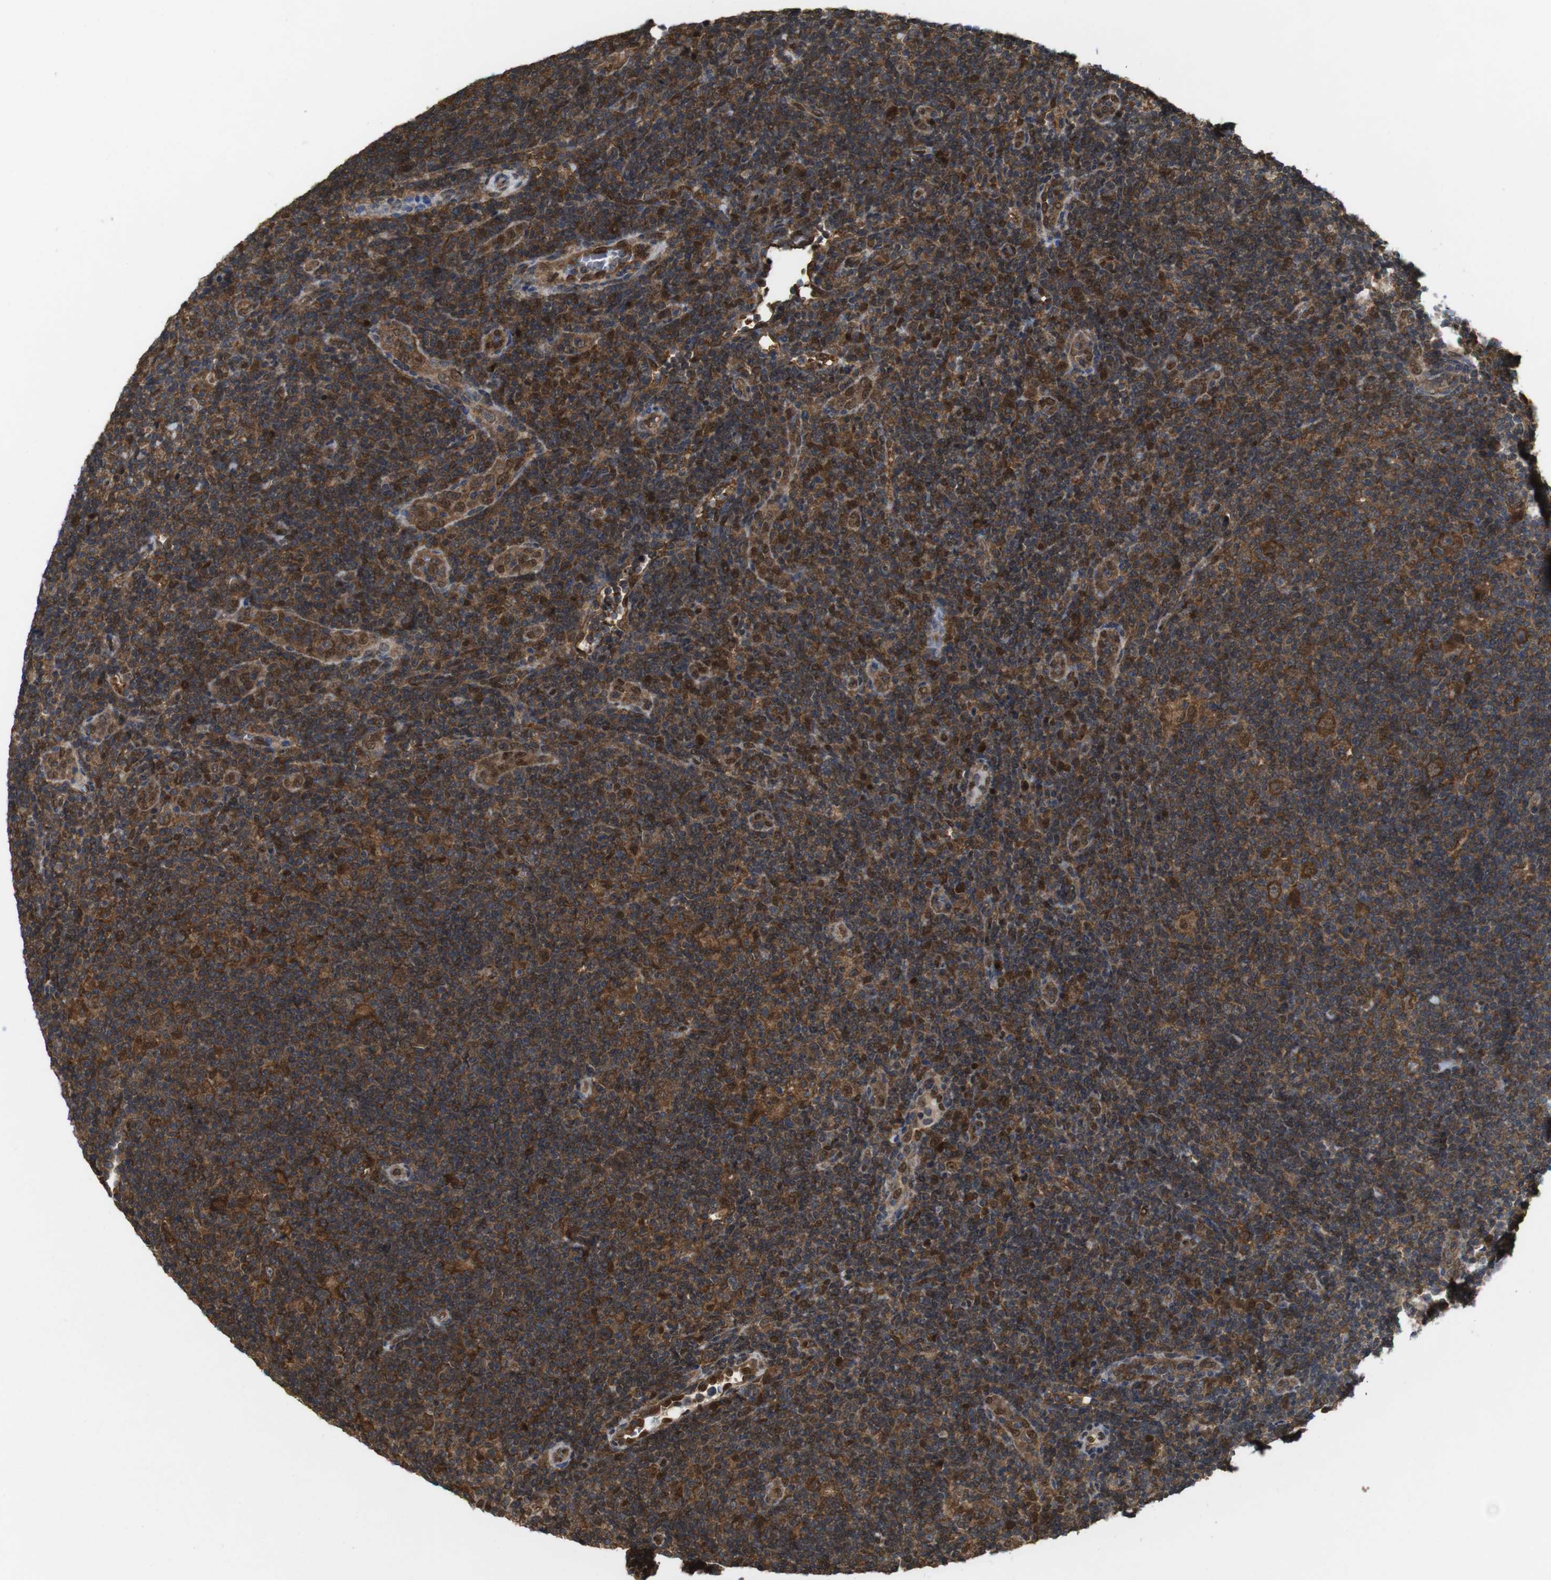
{"staining": {"intensity": "moderate", "quantity": ">75%", "location": "cytoplasmic/membranous"}, "tissue": "lymphoma", "cell_type": "Tumor cells", "image_type": "cancer", "snomed": [{"axis": "morphology", "description": "Hodgkin's disease, NOS"}, {"axis": "topography", "description": "Lymph node"}], "caption": "This is an image of IHC staining of Hodgkin's disease, which shows moderate positivity in the cytoplasmic/membranous of tumor cells.", "gene": "YWHAG", "patient": {"sex": "female", "age": 57}}